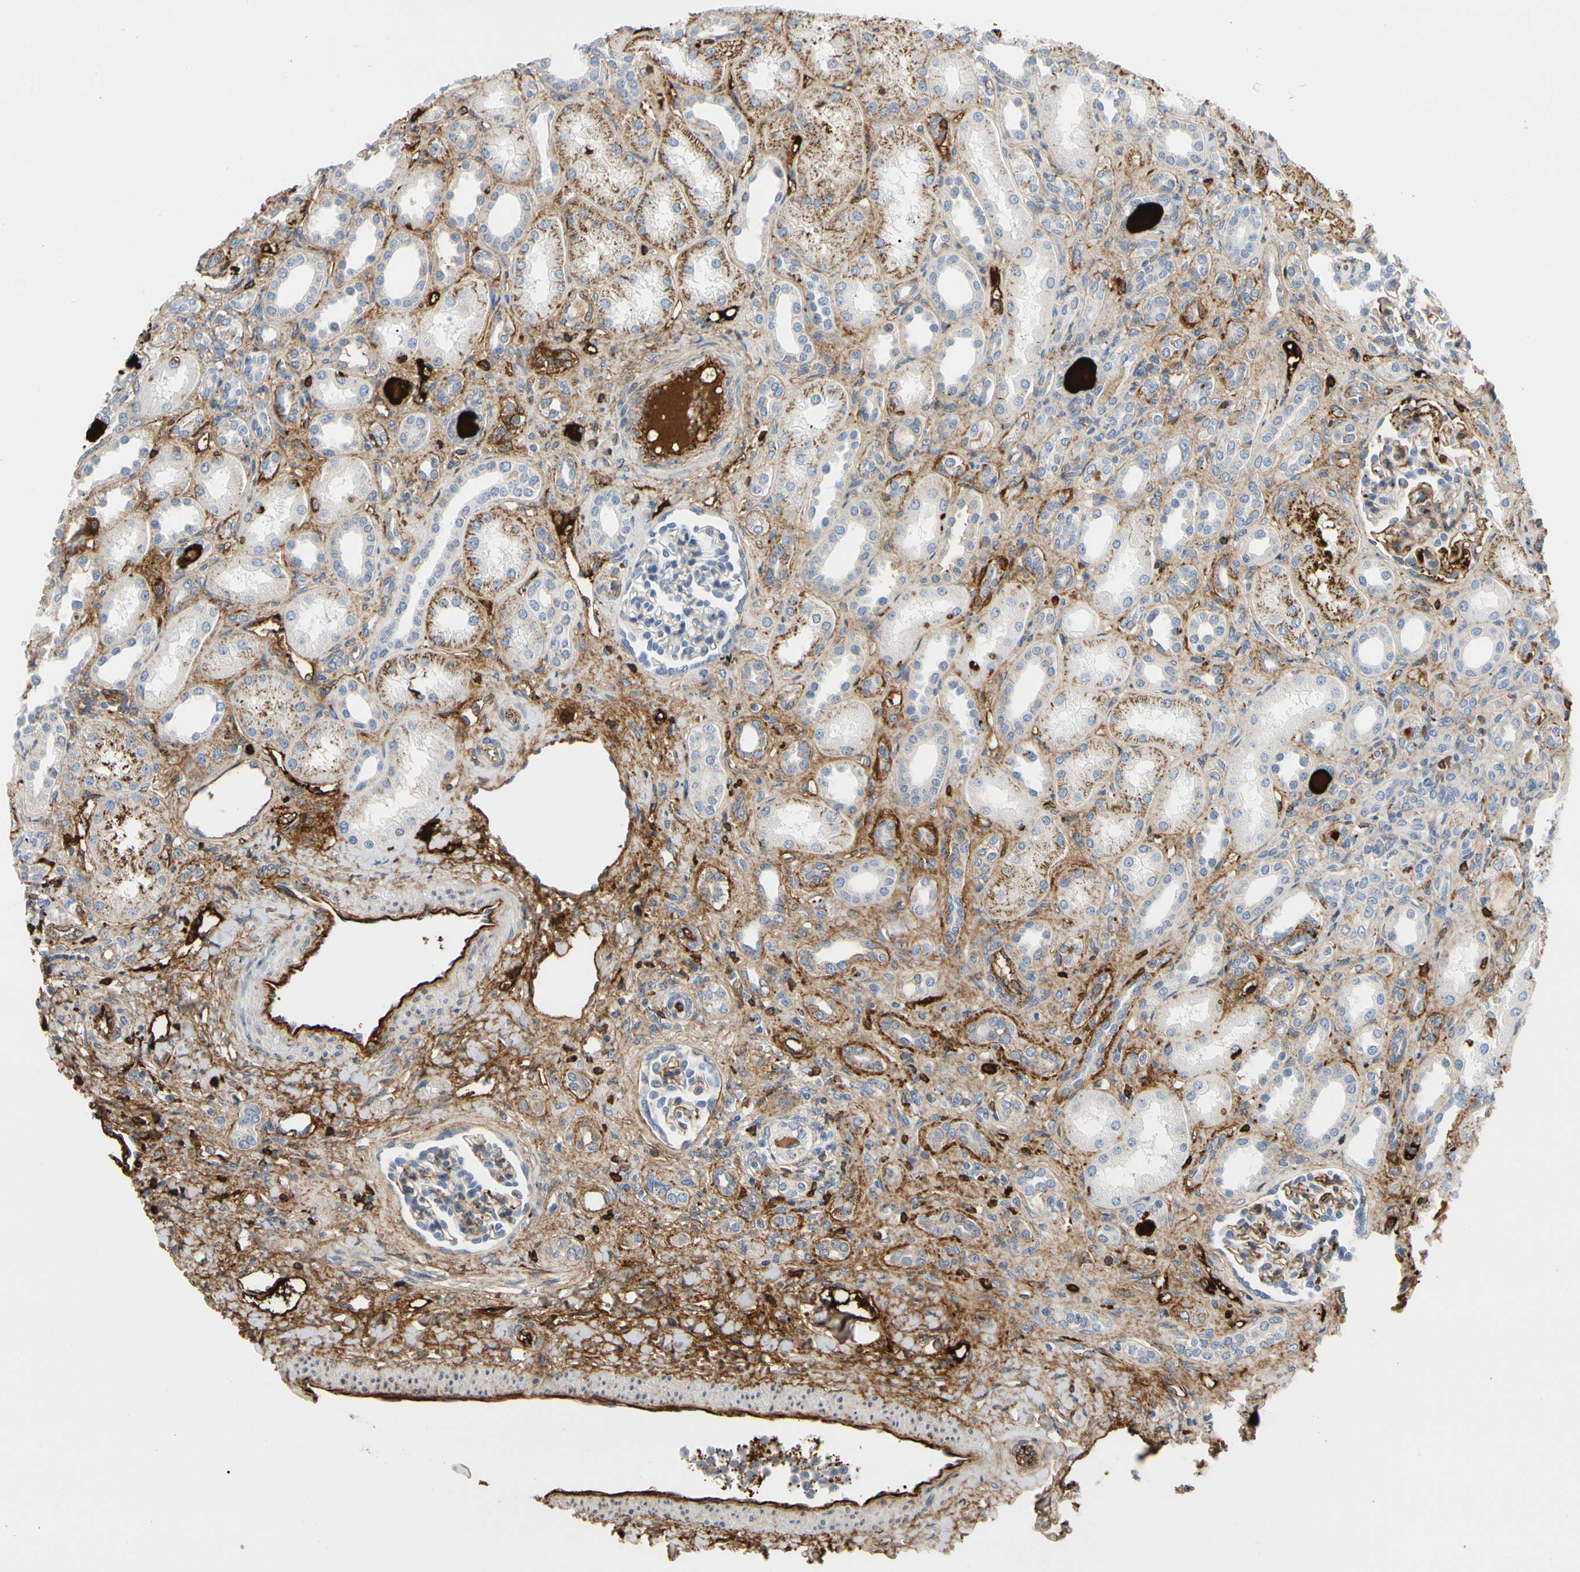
{"staining": {"intensity": "negative", "quantity": "none", "location": "none"}, "tissue": "kidney", "cell_type": "Cells in glomeruli", "image_type": "normal", "snomed": [{"axis": "morphology", "description": "Normal tissue, NOS"}, {"axis": "topography", "description": "Kidney"}], "caption": "The micrograph demonstrates no significant positivity in cells in glomeruli of kidney. (Brightfield microscopy of DAB IHC at high magnification).", "gene": "FGB", "patient": {"sex": "male", "age": 7}}